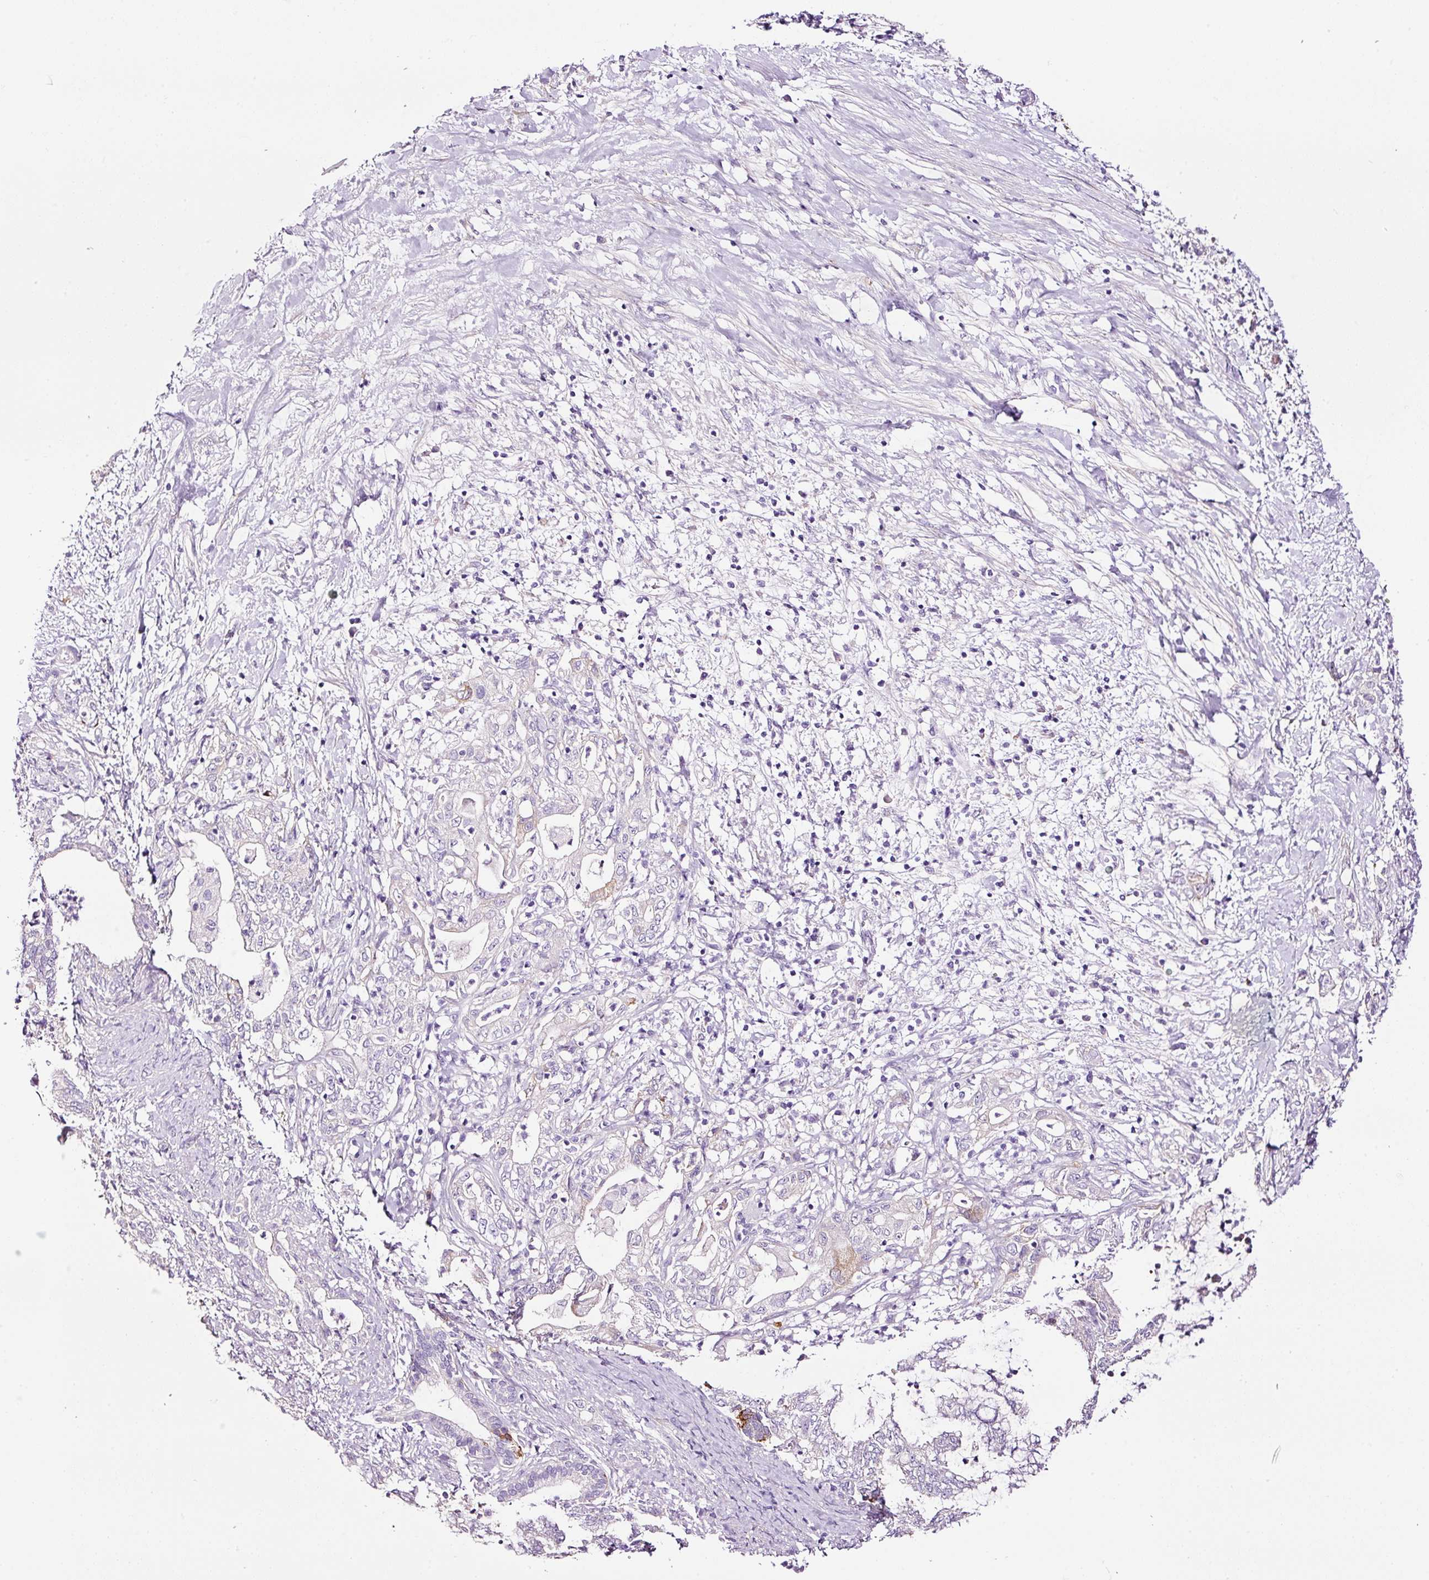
{"staining": {"intensity": "strong", "quantity": "<25%", "location": "cytoplasmic/membranous"}, "tissue": "pancreatic cancer", "cell_type": "Tumor cells", "image_type": "cancer", "snomed": [{"axis": "morphology", "description": "Adenocarcinoma, NOS"}, {"axis": "topography", "description": "Pancreas"}], "caption": "Immunohistochemistry (DAB (3,3'-diaminobenzidine)) staining of pancreatic cancer (adenocarcinoma) displays strong cytoplasmic/membranous protein positivity in about <25% of tumor cells.", "gene": "PAM", "patient": {"sex": "female", "age": 73}}